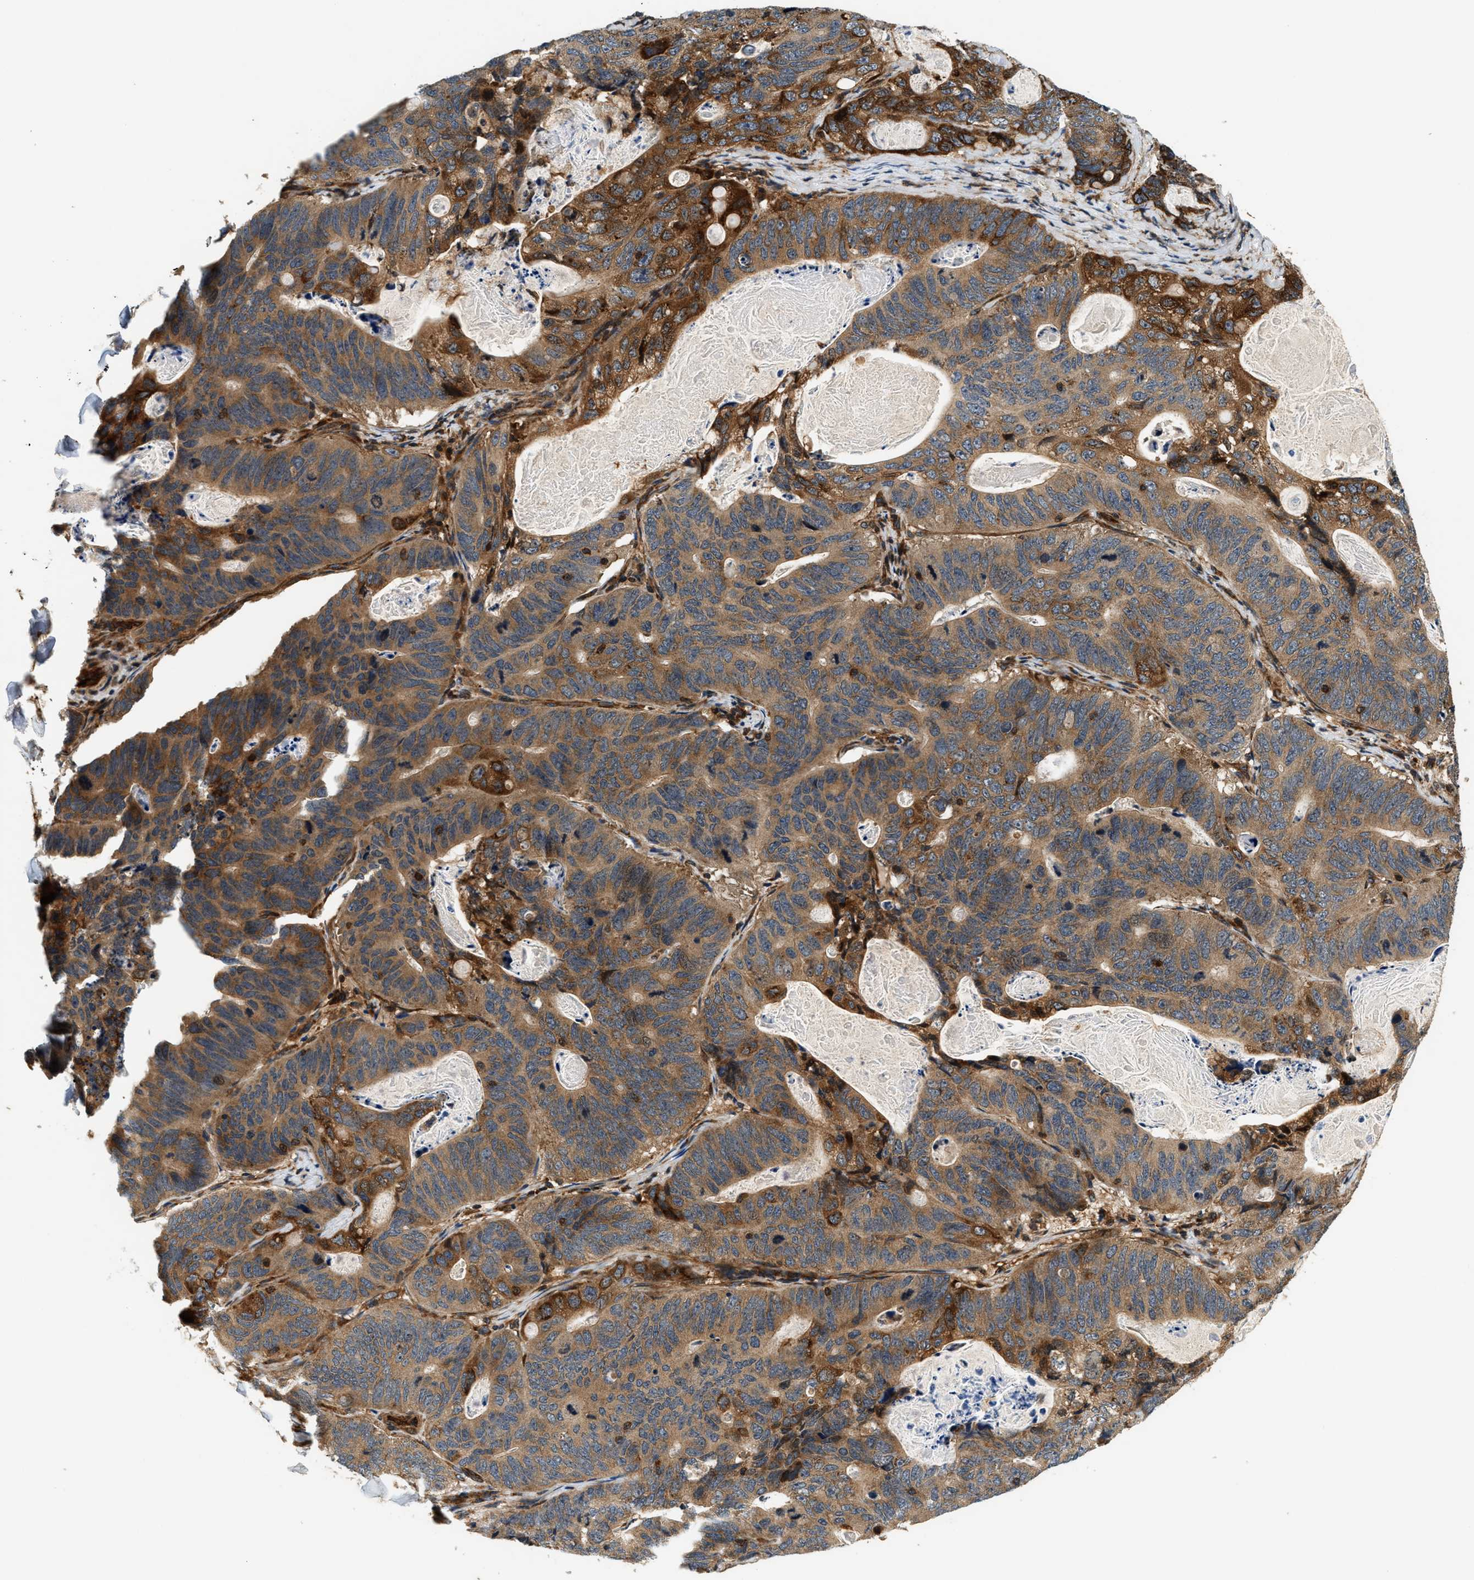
{"staining": {"intensity": "moderate", "quantity": ">75%", "location": "cytoplasmic/membranous"}, "tissue": "stomach cancer", "cell_type": "Tumor cells", "image_type": "cancer", "snomed": [{"axis": "morphology", "description": "Normal tissue, NOS"}, {"axis": "morphology", "description": "Adenocarcinoma, NOS"}, {"axis": "topography", "description": "Stomach"}], "caption": "Immunohistochemical staining of human stomach adenocarcinoma exhibits moderate cytoplasmic/membranous protein staining in about >75% of tumor cells.", "gene": "SAMD9", "patient": {"sex": "female", "age": 89}}